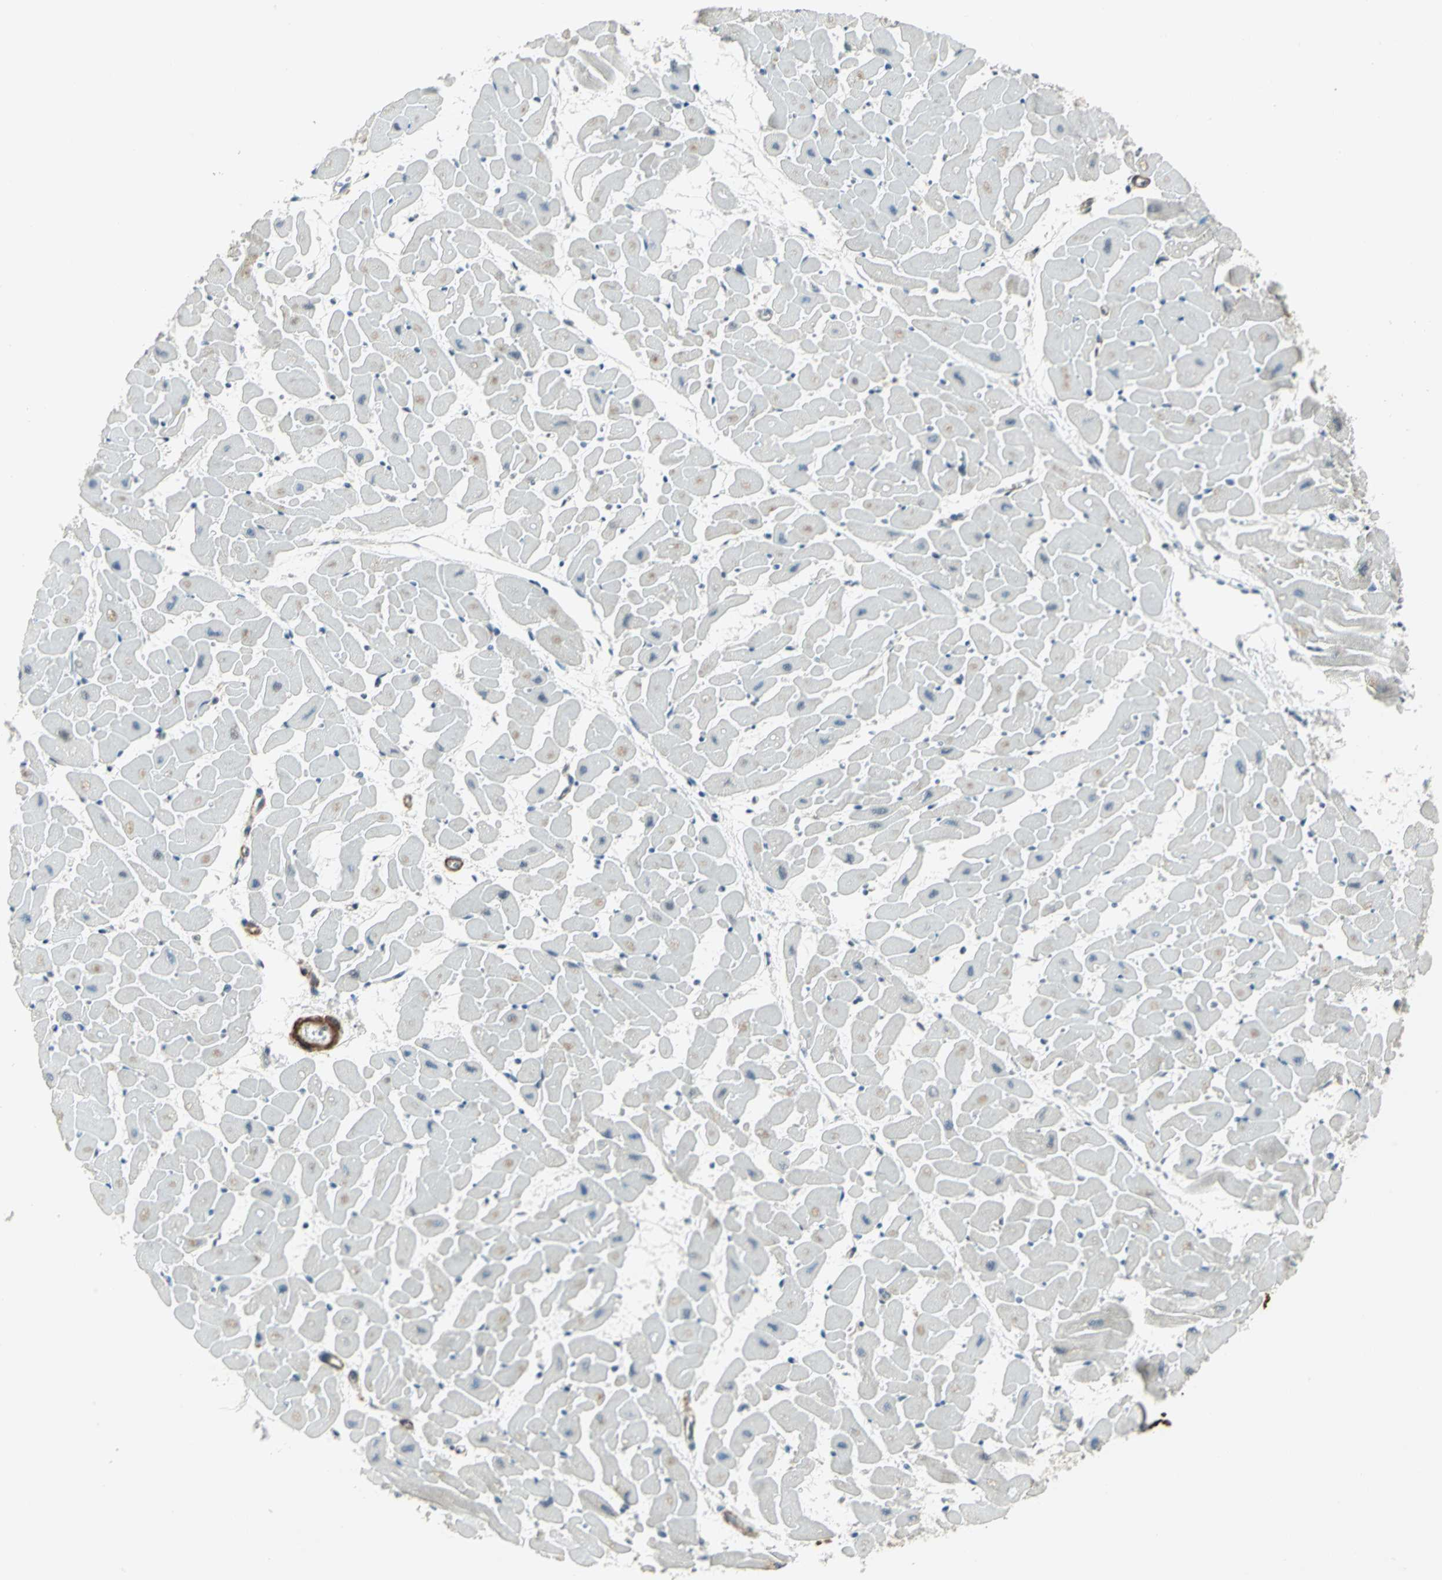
{"staining": {"intensity": "negative", "quantity": "none", "location": "none"}, "tissue": "heart muscle", "cell_type": "Cardiomyocytes", "image_type": "normal", "snomed": [{"axis": "morphology", "description": "Normal tissue, NOS"}, {"axis": "topography", "description": "Heart"}], "caption": "DAB (3,3'-diaminobenzidine) immunohistochemical staining of unremarkable heart muscle demonstrates no significant expression in cardiomyocytes. Nuclei are stained in blue.", "gene": "MTA1", "patient": {"sex": "female", "age": 19}}